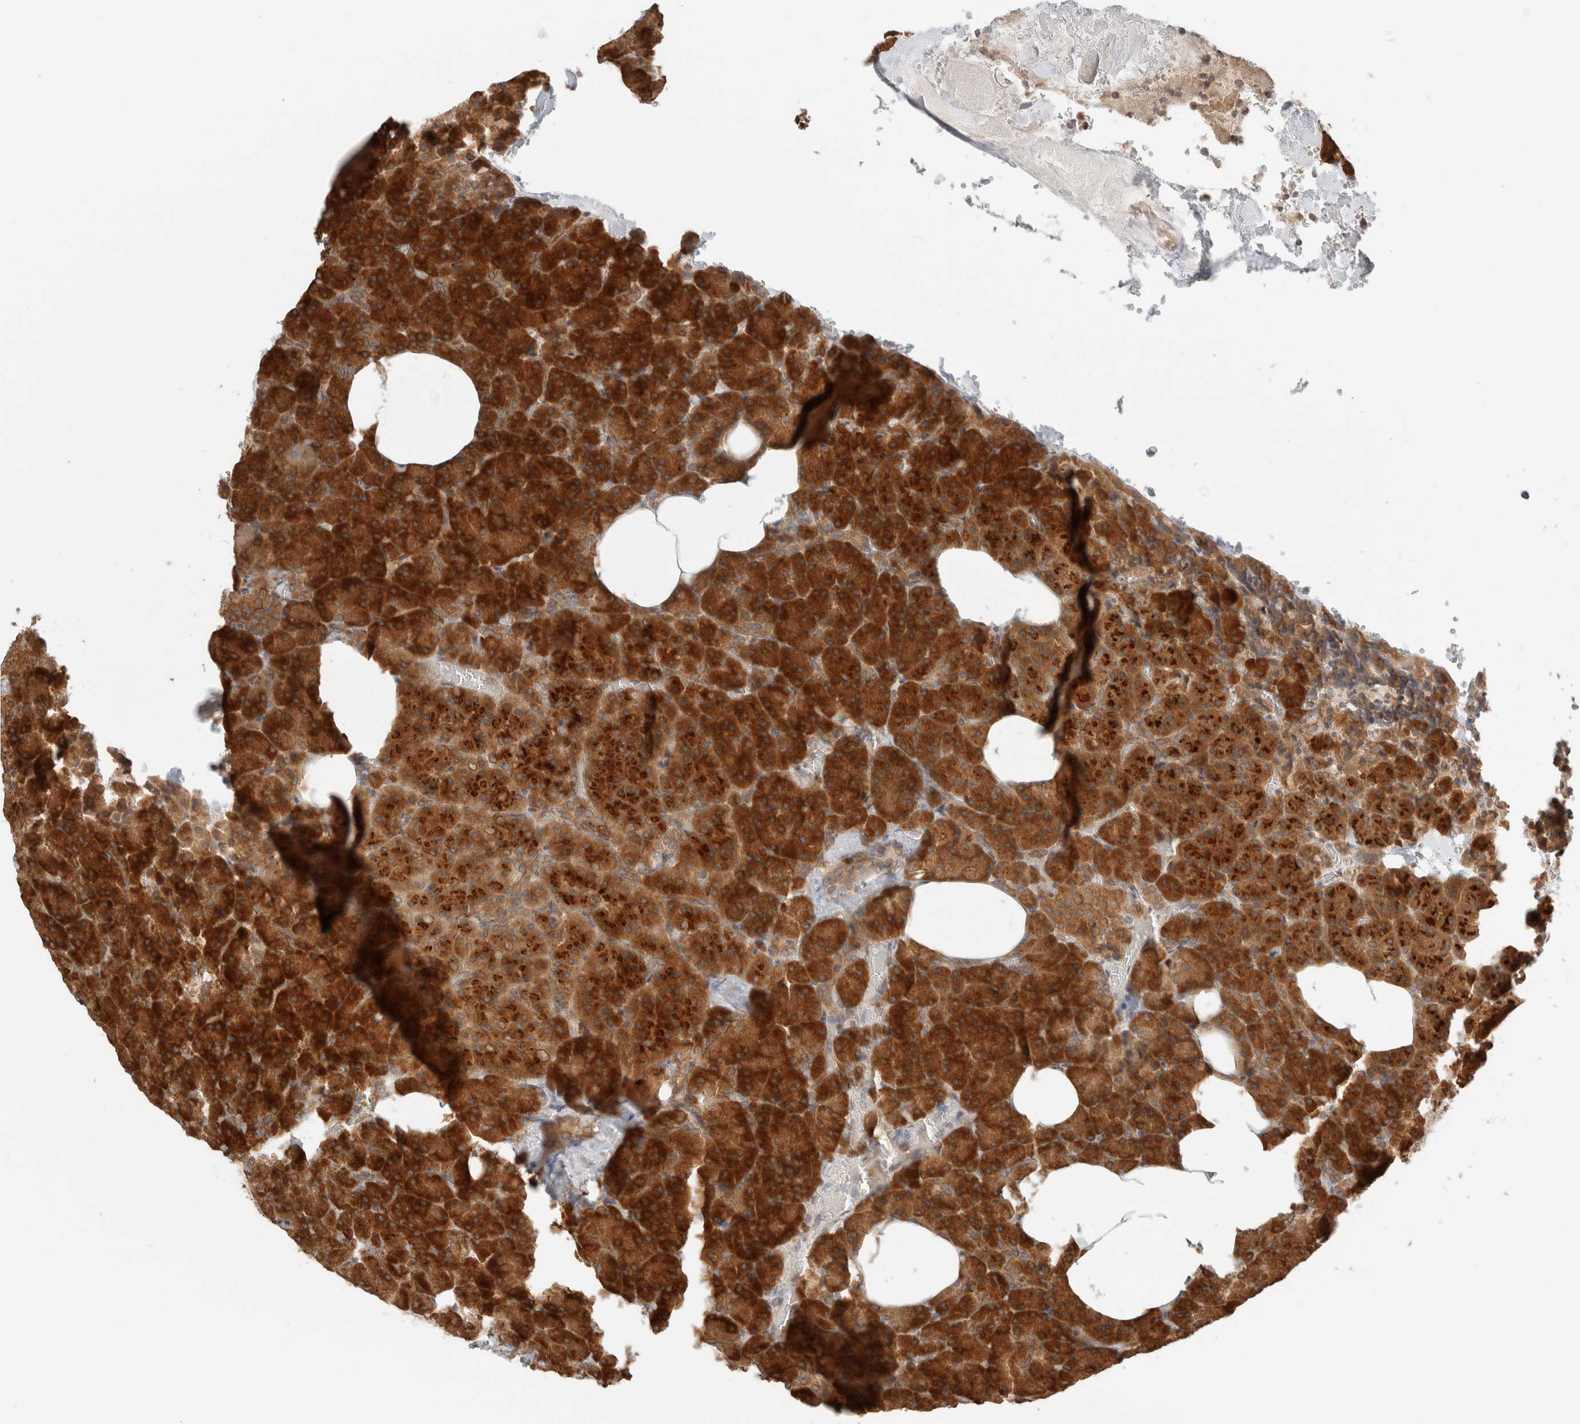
{"staining": {"intensity": "strong", "quantity": ">75%", "location": "cytoplasmic/membranous"}, "tissue": "pancreas", "cell_type": "Exocrine glandular cells", "image_type": "normal", "snomed": [{"axis": "morphology", "description": "Normal tissue, NOS"}, {"axis": "morphology", "description": "Carcinoid, malignant, NOS"}, {"axis": "topography", "description": "Pancreas"}], "caption": "Pancreas stained for a protein (brown) shows strong cytoplasmic/membranous positive expression in approximately >75% of exocrine glandular cells.", "gene": "ARFGEF2", "patient": {"sex": "female", "age": 35}}